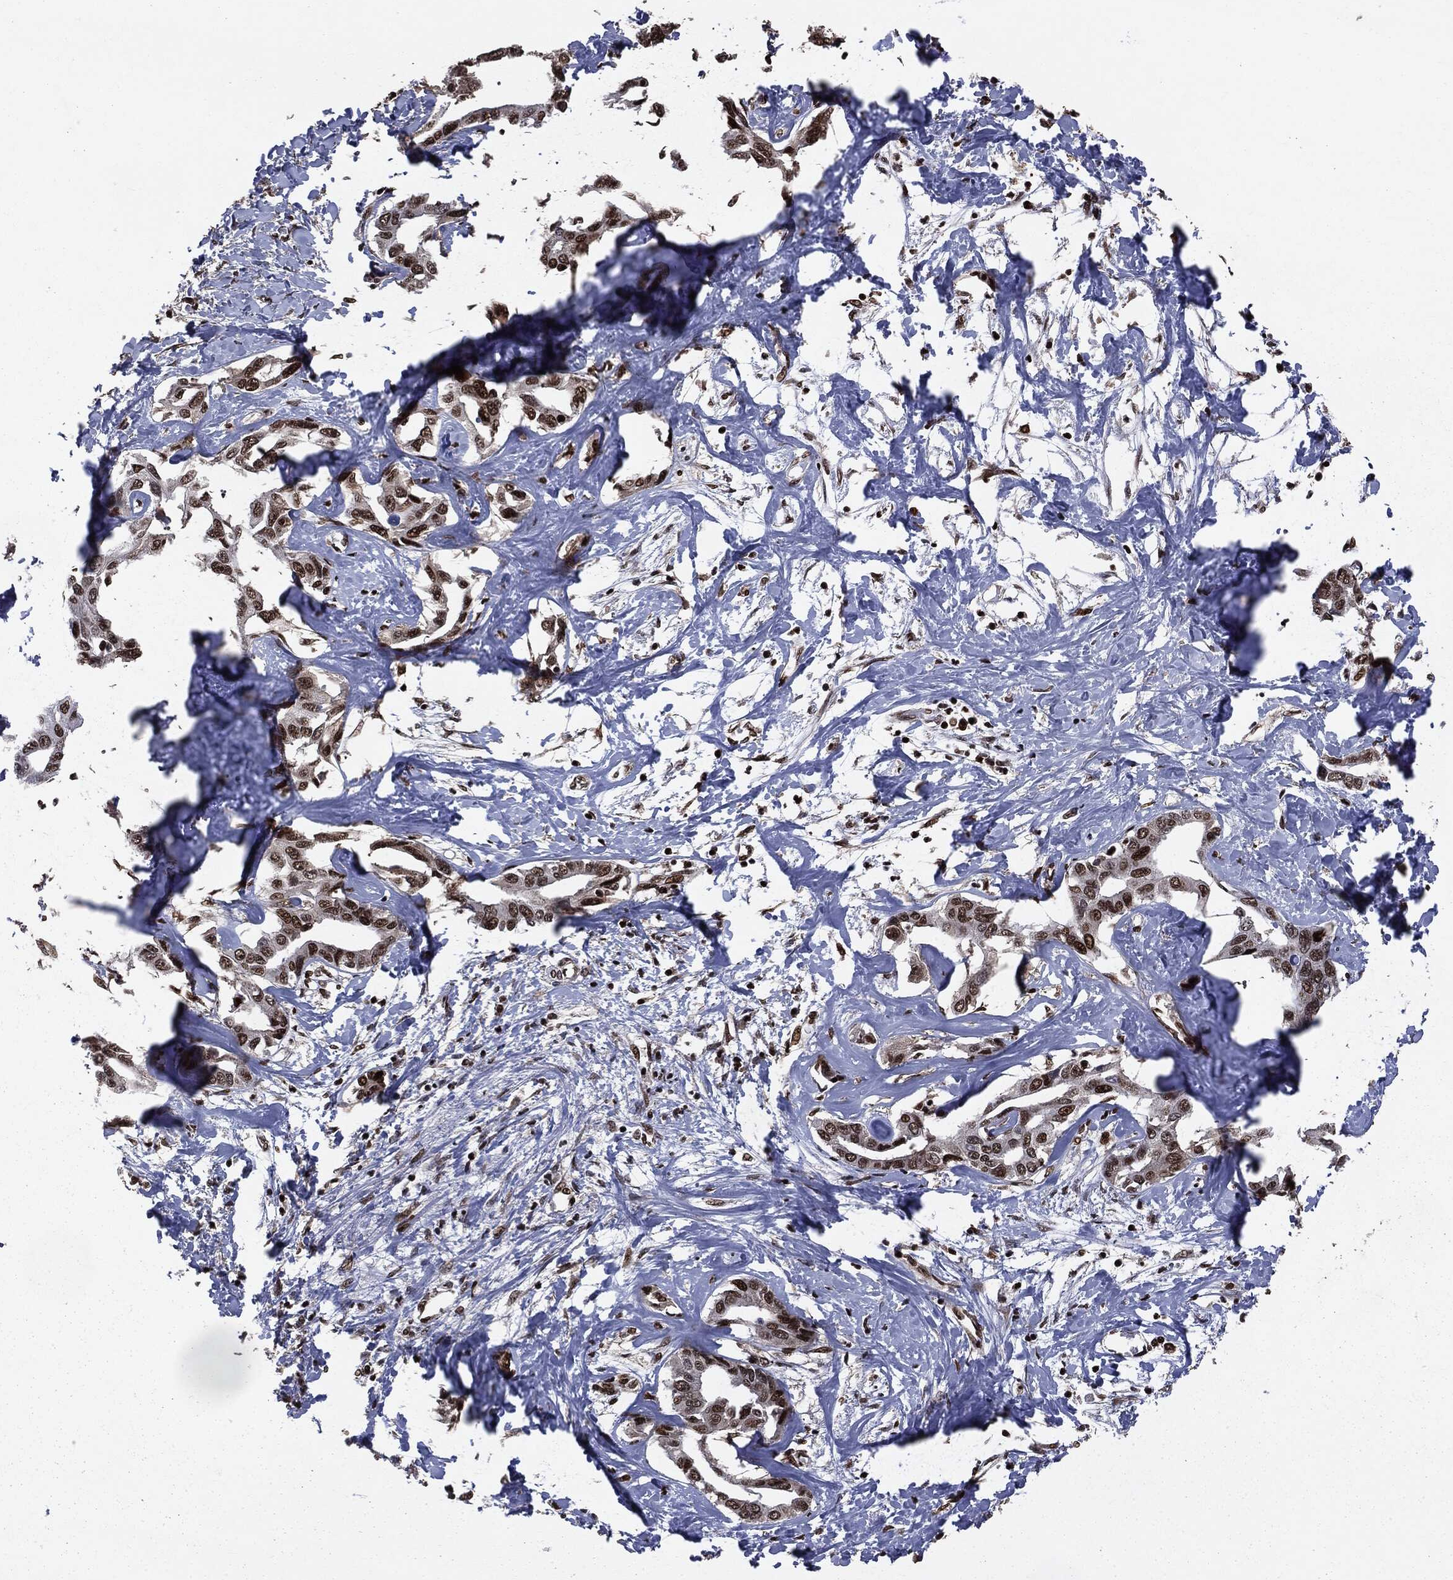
{"staining": {"intensity": "strong", "quantity": ">75%", "location": "cytoplasmic/membranous,nuclear"}, "tissue": "liver cancer", "cell_type": "Tumor cells", "image_type": "cancer", "snomed": [{"axis": "morphology", "description": "Cholangiocarcinoma"}, {"axis": "topography", "description": "Liver"}], "caption": "Liver cancer stained with DAB immunohistochemistry (IHC) demonstrates high levels of strong cytoplasmic/membranous and nuclear expression in approximately >75% of tumor cells.", "gene": "DVL2", "patient": {"sex": "male", "age": 59}}